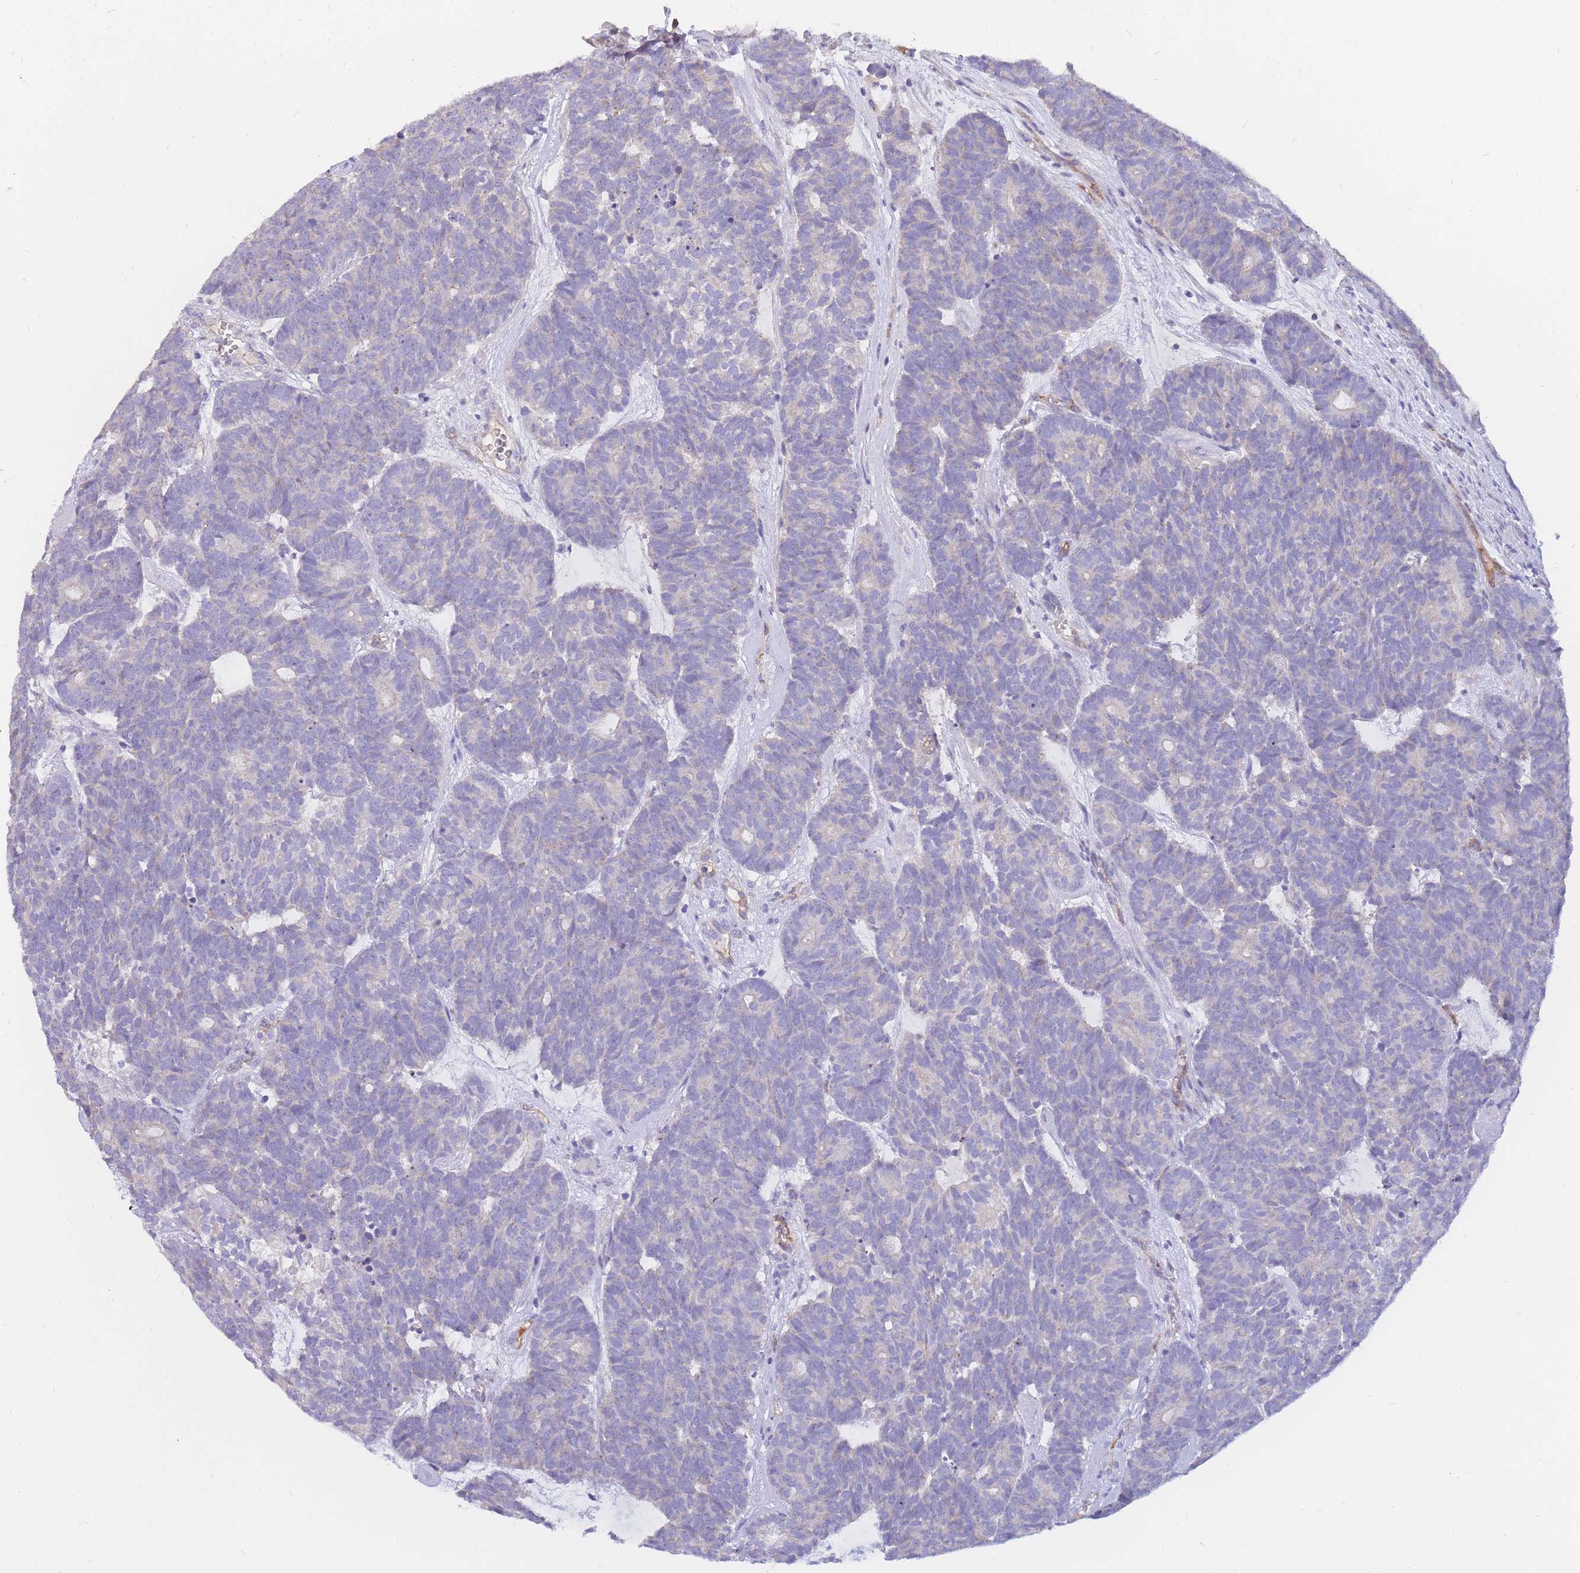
{"staining": {"intensity": "negative", "quantity": "none", "location": "none"}, "tissue": "head and neck cancer", "cell_type": "Tumor cells", "image_type": "cancer", "snomed": [{"axis": "morphology", "description": "Adenocarcinoma, NOS"}, {"axis": "topography", "description": "Head-Neck"}], "caption": "Adenocarcinoma (head and neck) stained for a protein using IHC exhibits no staining tumor cells.", "gene": "SULT1A1", "patient": {"sex": "female", "age": 81}}